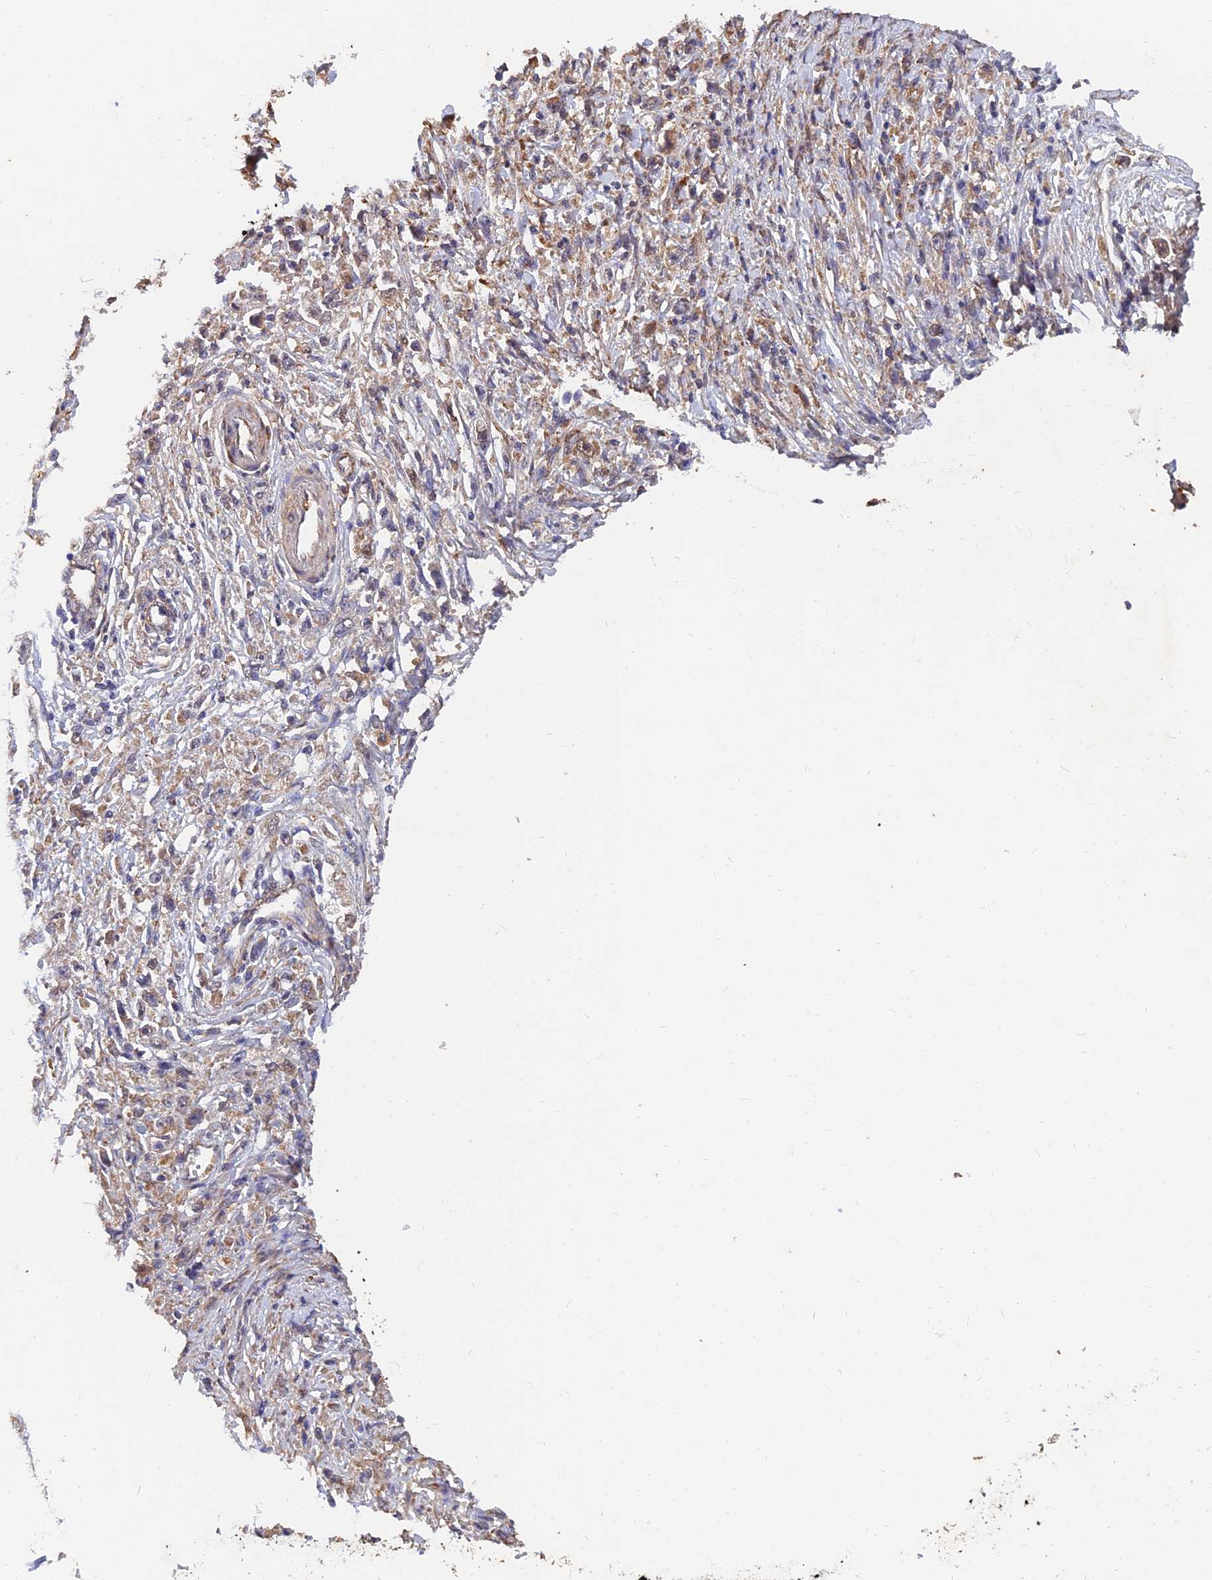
{"staining": {"intensity": "weak", "quantity": "25%-75%", "location": "cytoplasmic/membranous"}, "tissue": "stomach cancer", "cell_type": "Tumor cells", "image_type": "cancer", "snomed": [{"axis": "morphology", "description": "Adenocarcinoma, NOS"}, {"axis": "topography", "description": "Stomach"}], "caption": "Brown immunohistochemical staining in human adenocarcinoma (stomach) demonstrates weak cytoplasmic/membranous expression in approximately 25%-75% of tumor cells.", "gene": "SLC38A11", "patient": {"sex": "female", "age": 59}}